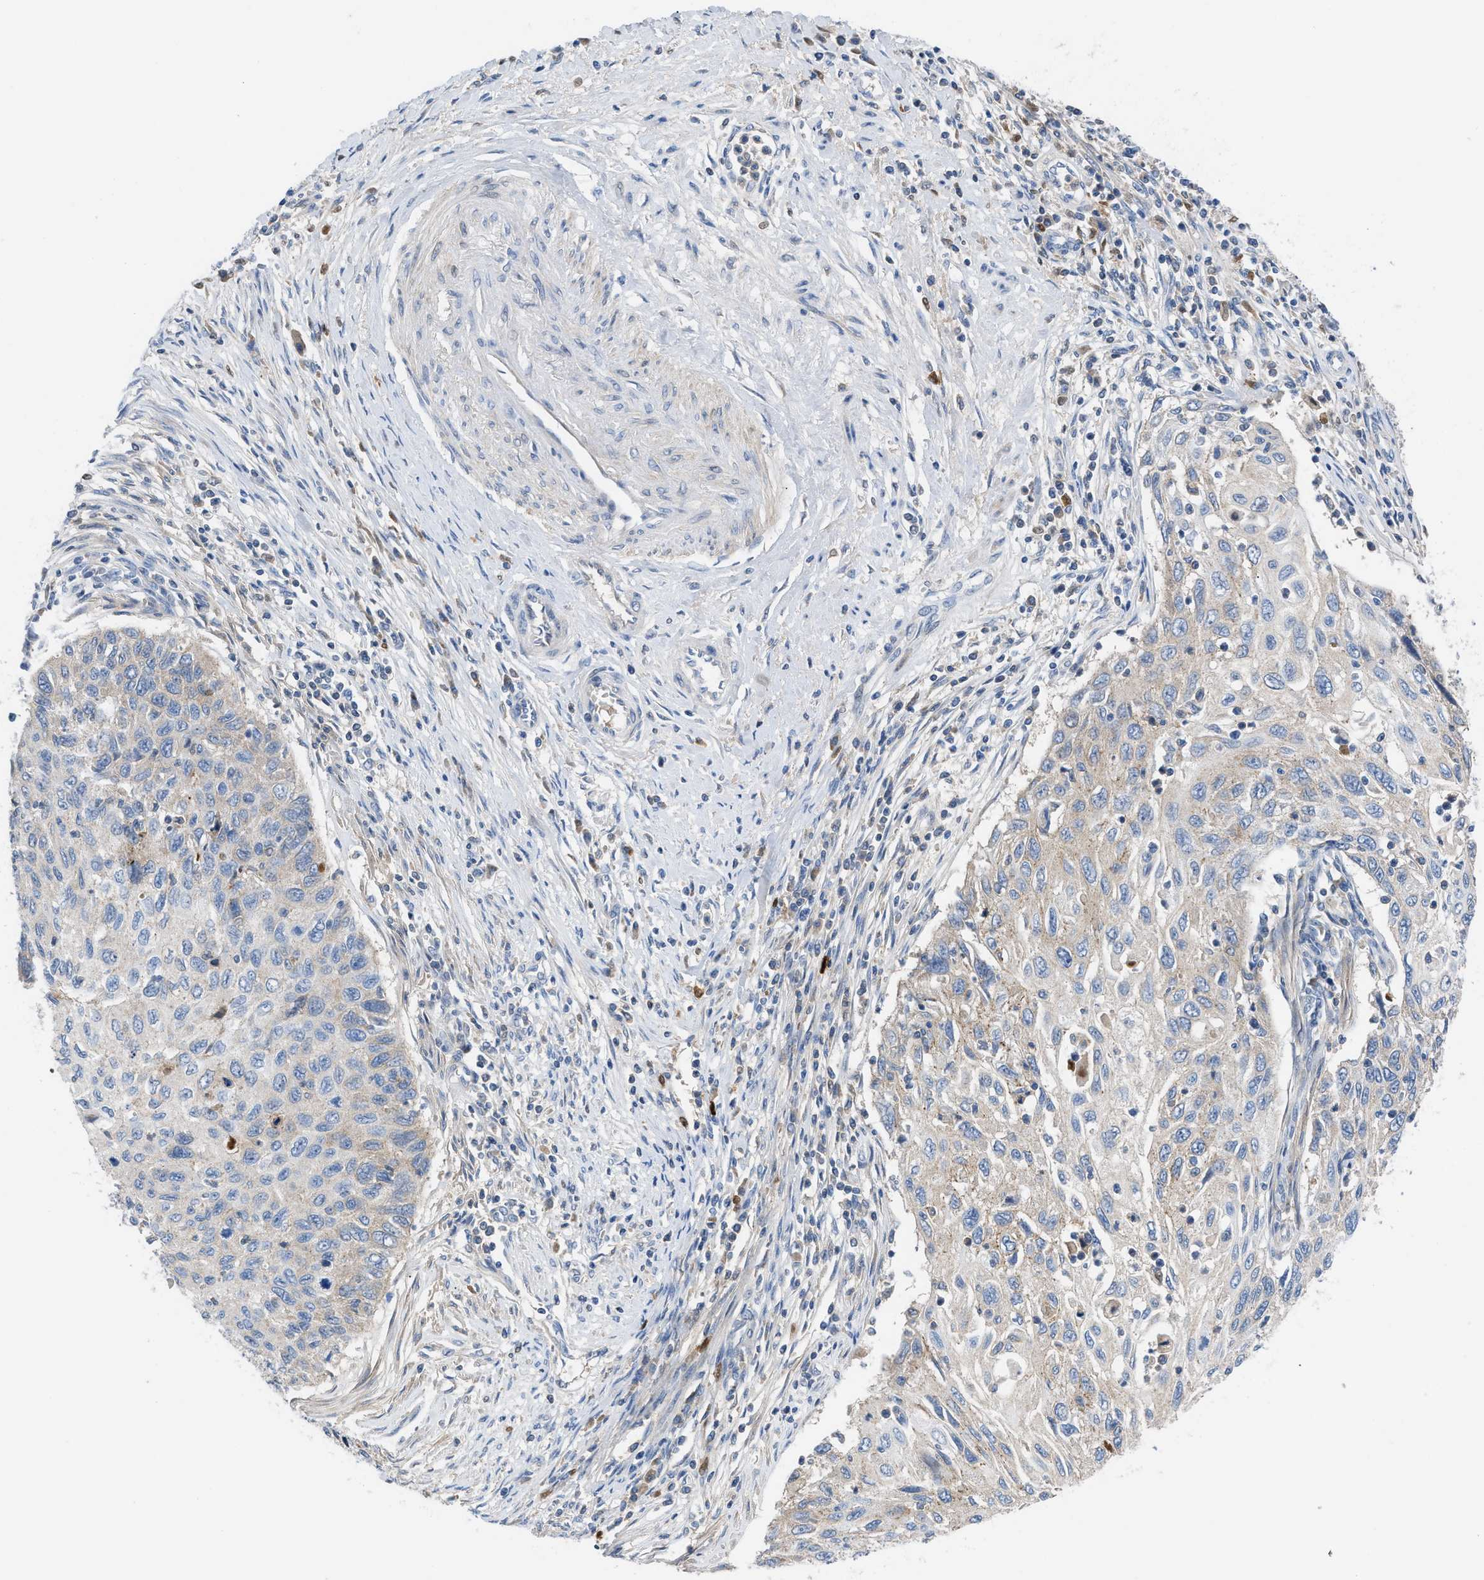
{"staining": {"intensity": "weak", "quantity": "<25%", "location": "cytoplasmic/membranous"}, "tissue": "cervical cancer", "cell_type": "Tumor cells", "image_type": "cancer", "snomed": [{"axis": "morphology", "description": "Squamous cell carcinoma, NOS"}, {"axis": "topography", "description": "Cervix"}], "caption": "A high-resolution micrograph shows immunohistochemistry (IHC) staining of cervical squamous cell carcinoma, which demonstrates no significant positivity in tumor cells.", "gene": "HPX", "patient": {"sex": "female", "age": 70}}